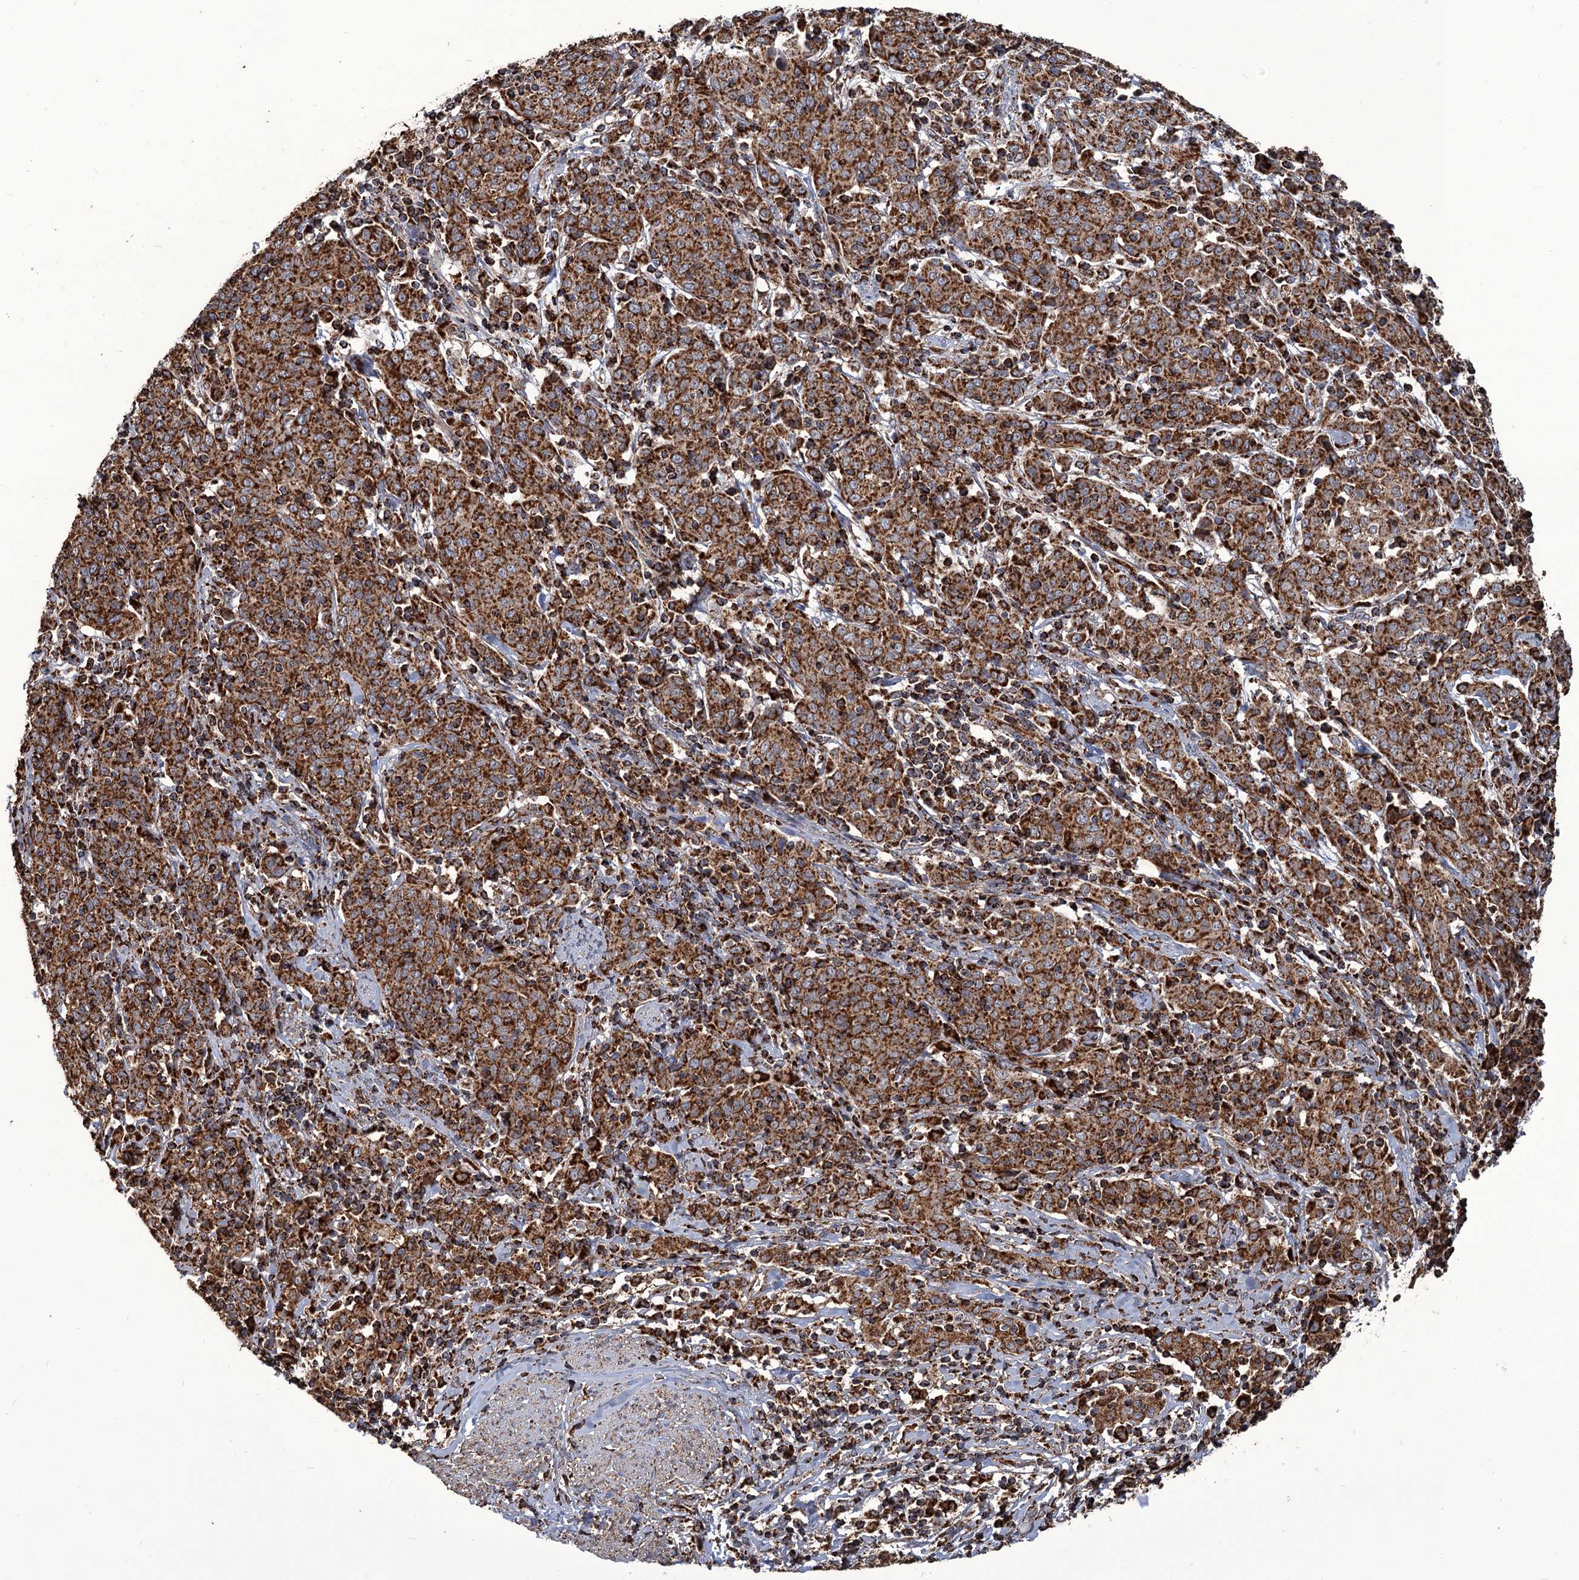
{"staining": {"intensity": "strong", "quantity": ">75%", "location": "cytoplasmic/membranous"}, "tissue": "cervical cancer", "cell_type": "Tumor cells", "image_type": "cancer", "snomed": [{"axis": "morphology", "description": "Squamous cell carcinoma, NOS"}, {"axis": "topography", "description": "Cervix"}], "caption": "A brown stain shows strong cytoplasmic/membranous positivity of a protein in cervical squamous cell carcinoma tumor cells.", "gene": "APH1A", "patient": {"sex": "female", "age": 67}}